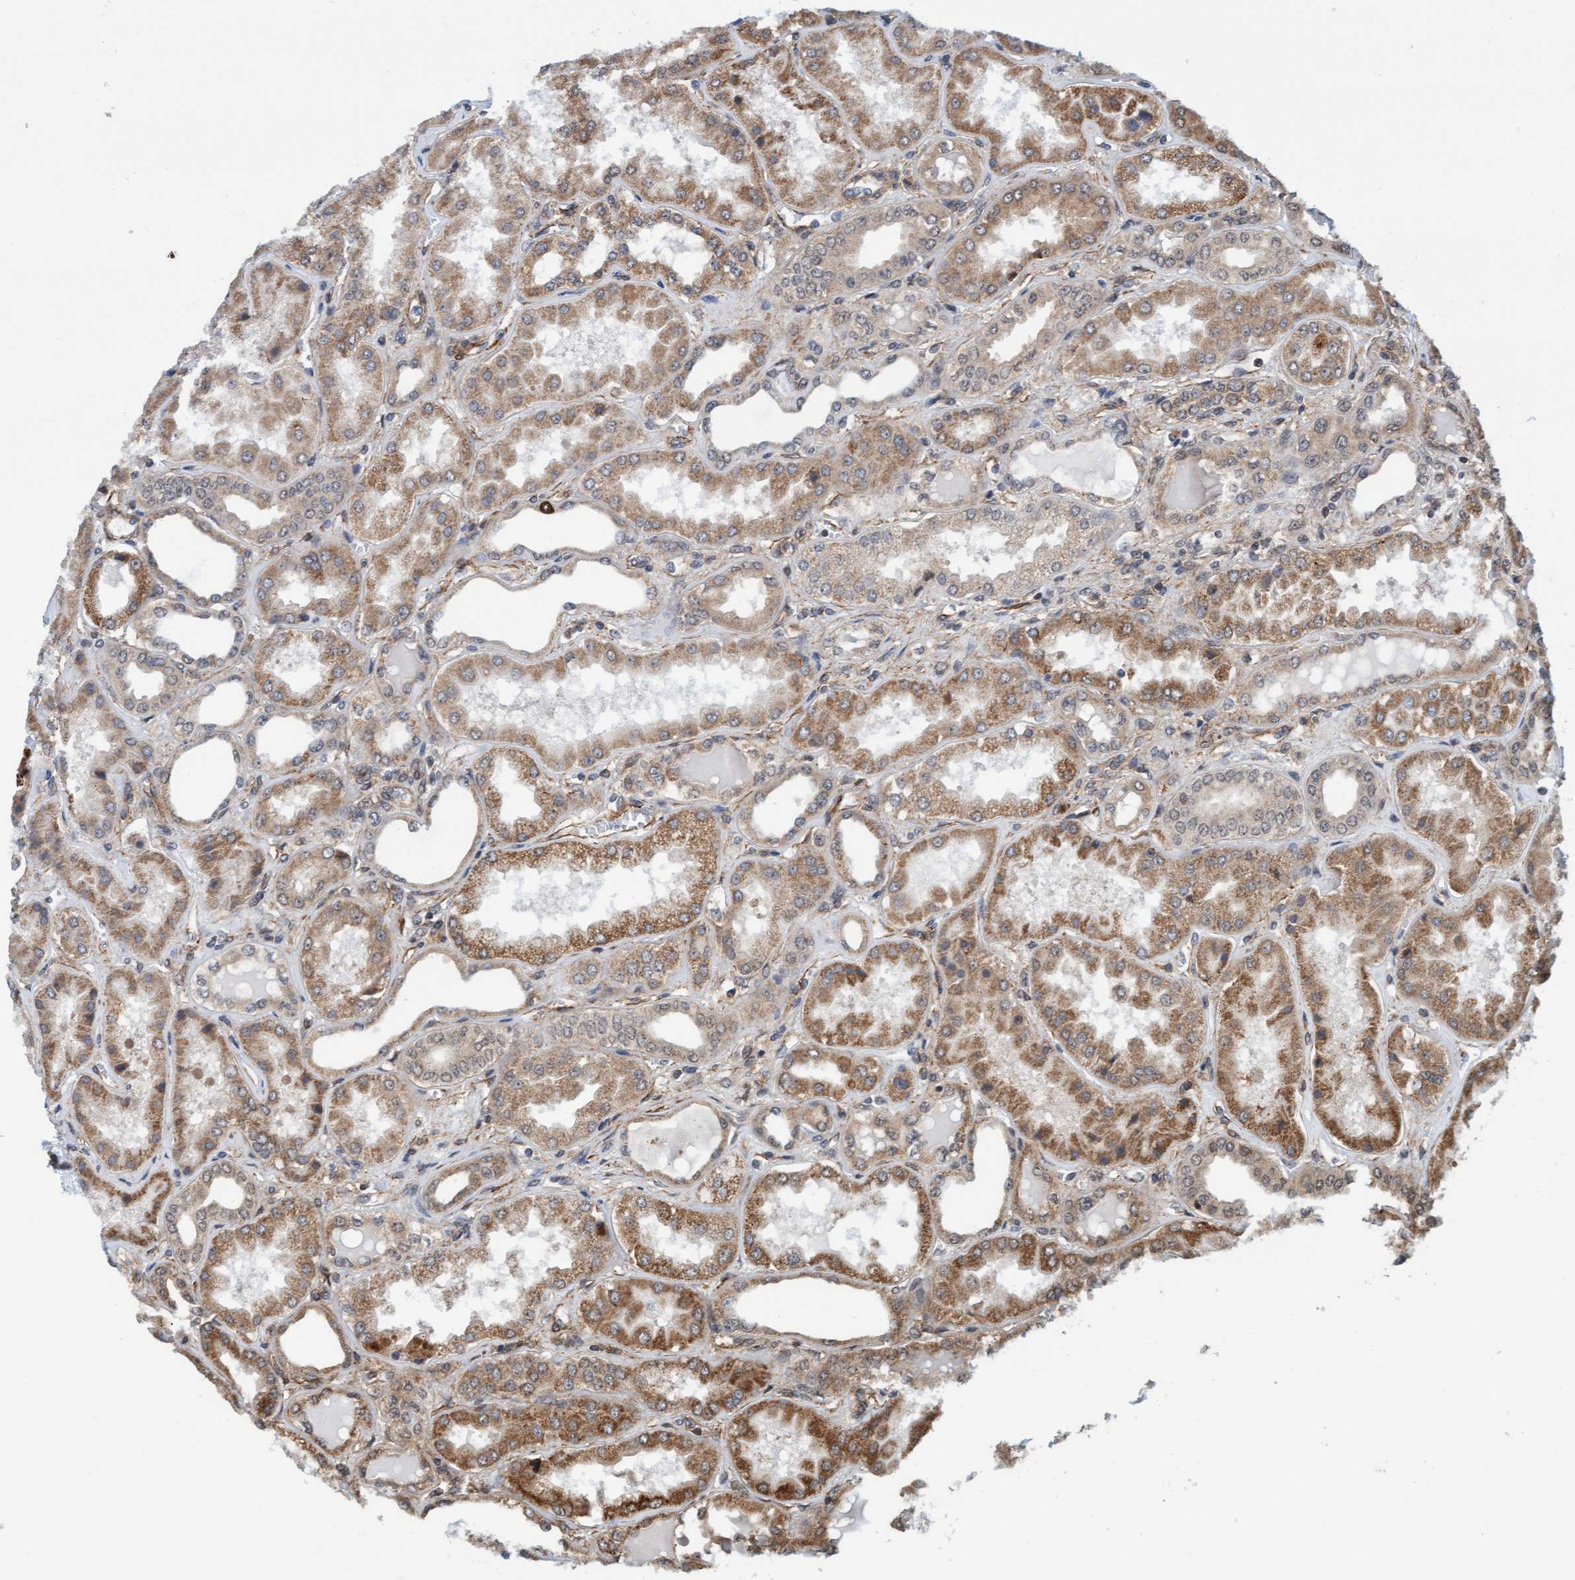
{"staining": {"intensity": "moderate", "quantity": ">75%", "location": "cytoplasmic/membranous"}, "tissue": "kidney", "cell_type": "Cells in glomeruli", "image_type": "normal", "snomed": [{"axis": "morphology", "description": "Normal tissue, NOS"}, {"axis": "topography", "description": "Kidney"}], "caption": "Immunohistochemical staining of normal human kidney displays >75% levels of moderate cytoplasmic/membranous protein expression in approximately >75% of cells in glomeruli. (DAB IHC with brightfield microscopy, high magnification).", "gene": "STXBP4", "patient": {"sex": "female", "age": 56}}